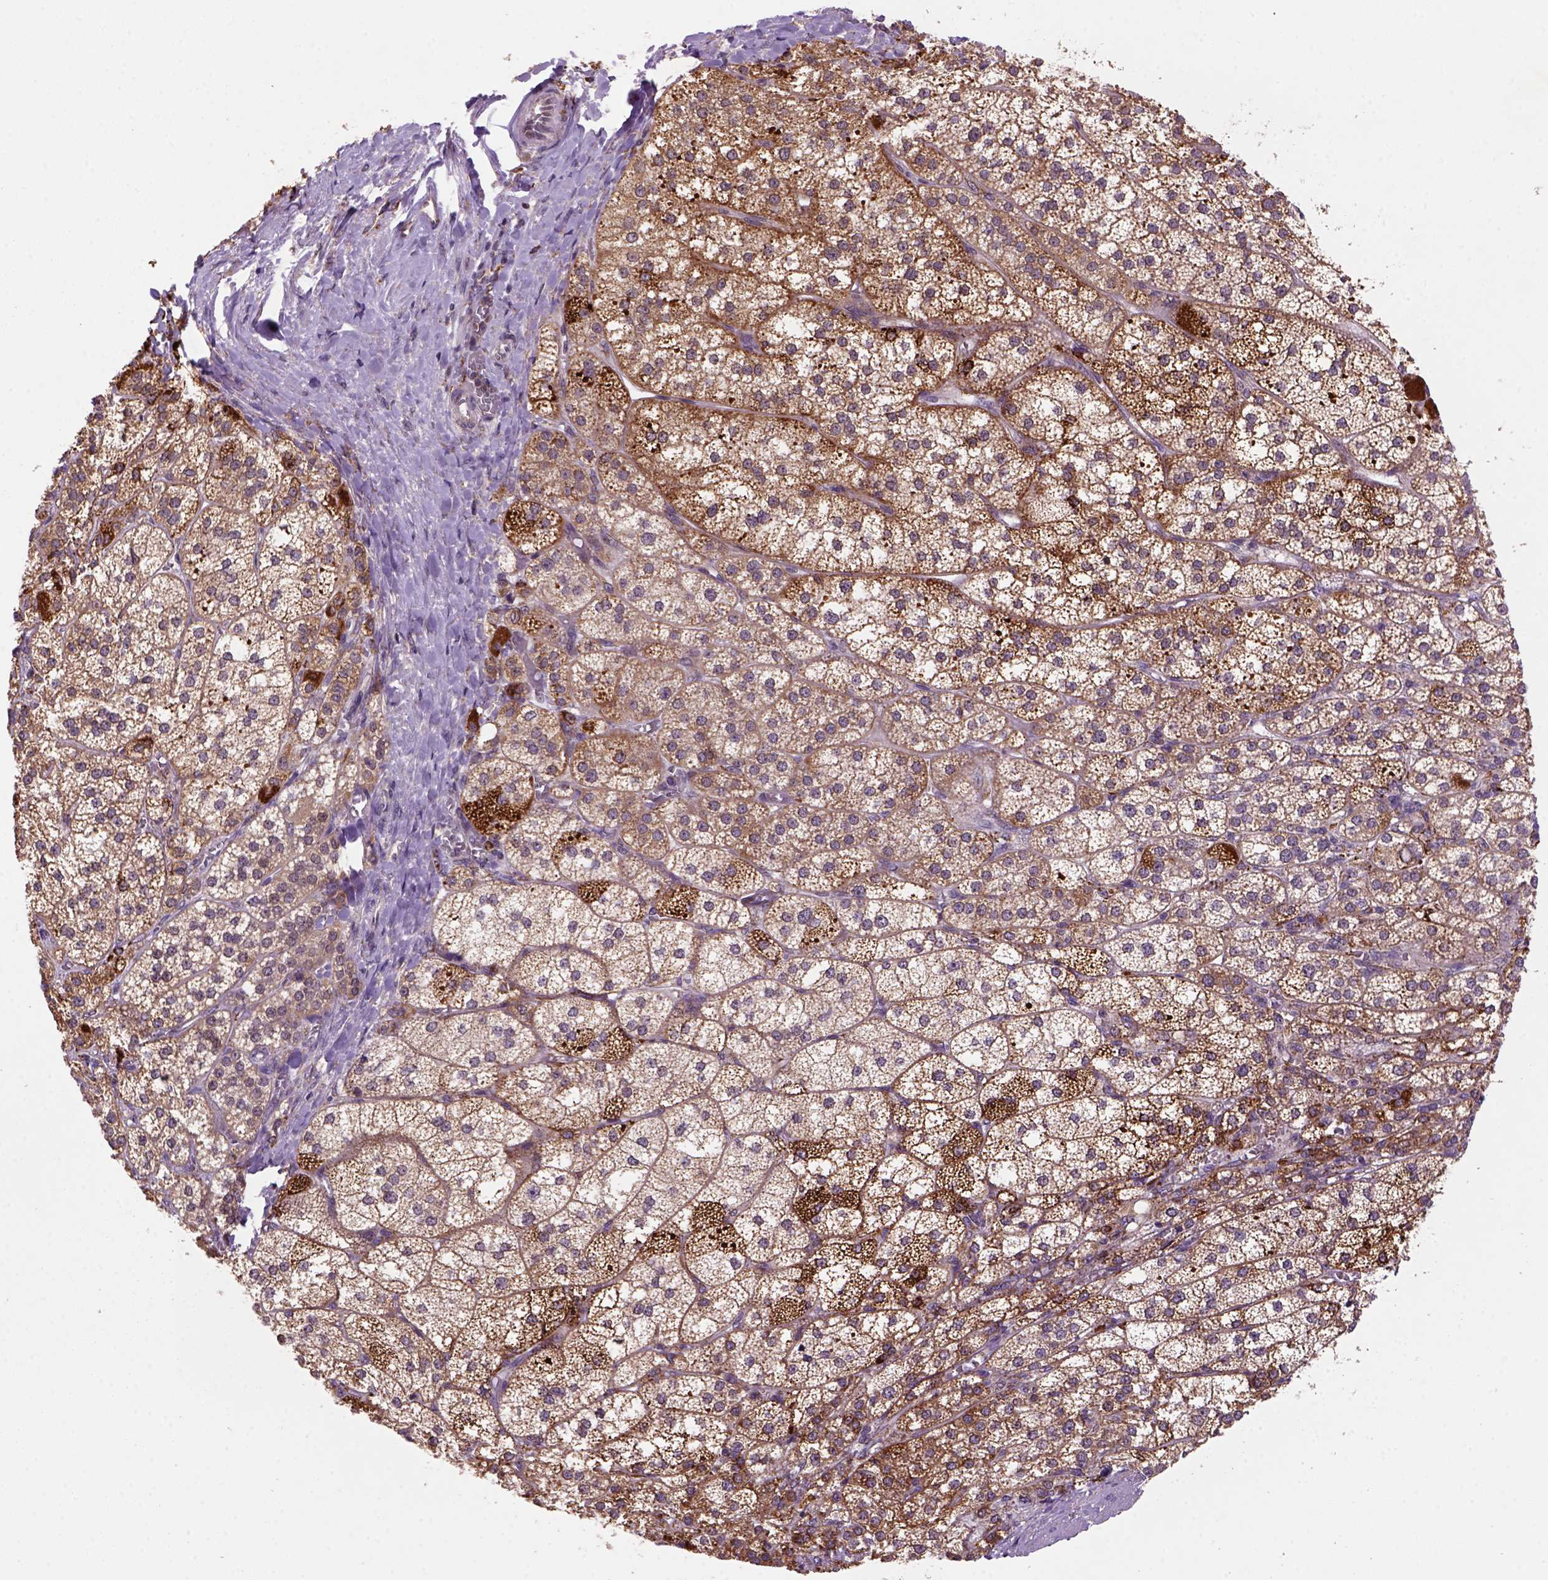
{"staining": {"intensity": "strong", "quantity": ">75%", "location": "cytoplasmic/membranous"}, "tissue": "adrenal gland", "cell_type": "Glandular cells", "image_type": "normal", "snomed": [{"axis": "morphology", "description": "Normal tissue, NOS"}, {"axis": "topography", "description": "Adrenal gland"}], "caption": "A micrograph of adrenal gland stained for a protein shows strong cytoplasmic/membranous brown staining in glandular cells. The staining was performed using DAB (3,3'-diaminobenzidine), with brown indicating positive protein expression. Nuclei are stained blue with hematoxylin.", "gene": "FZD7", "patient": {"sex": "female", "age": 60}}